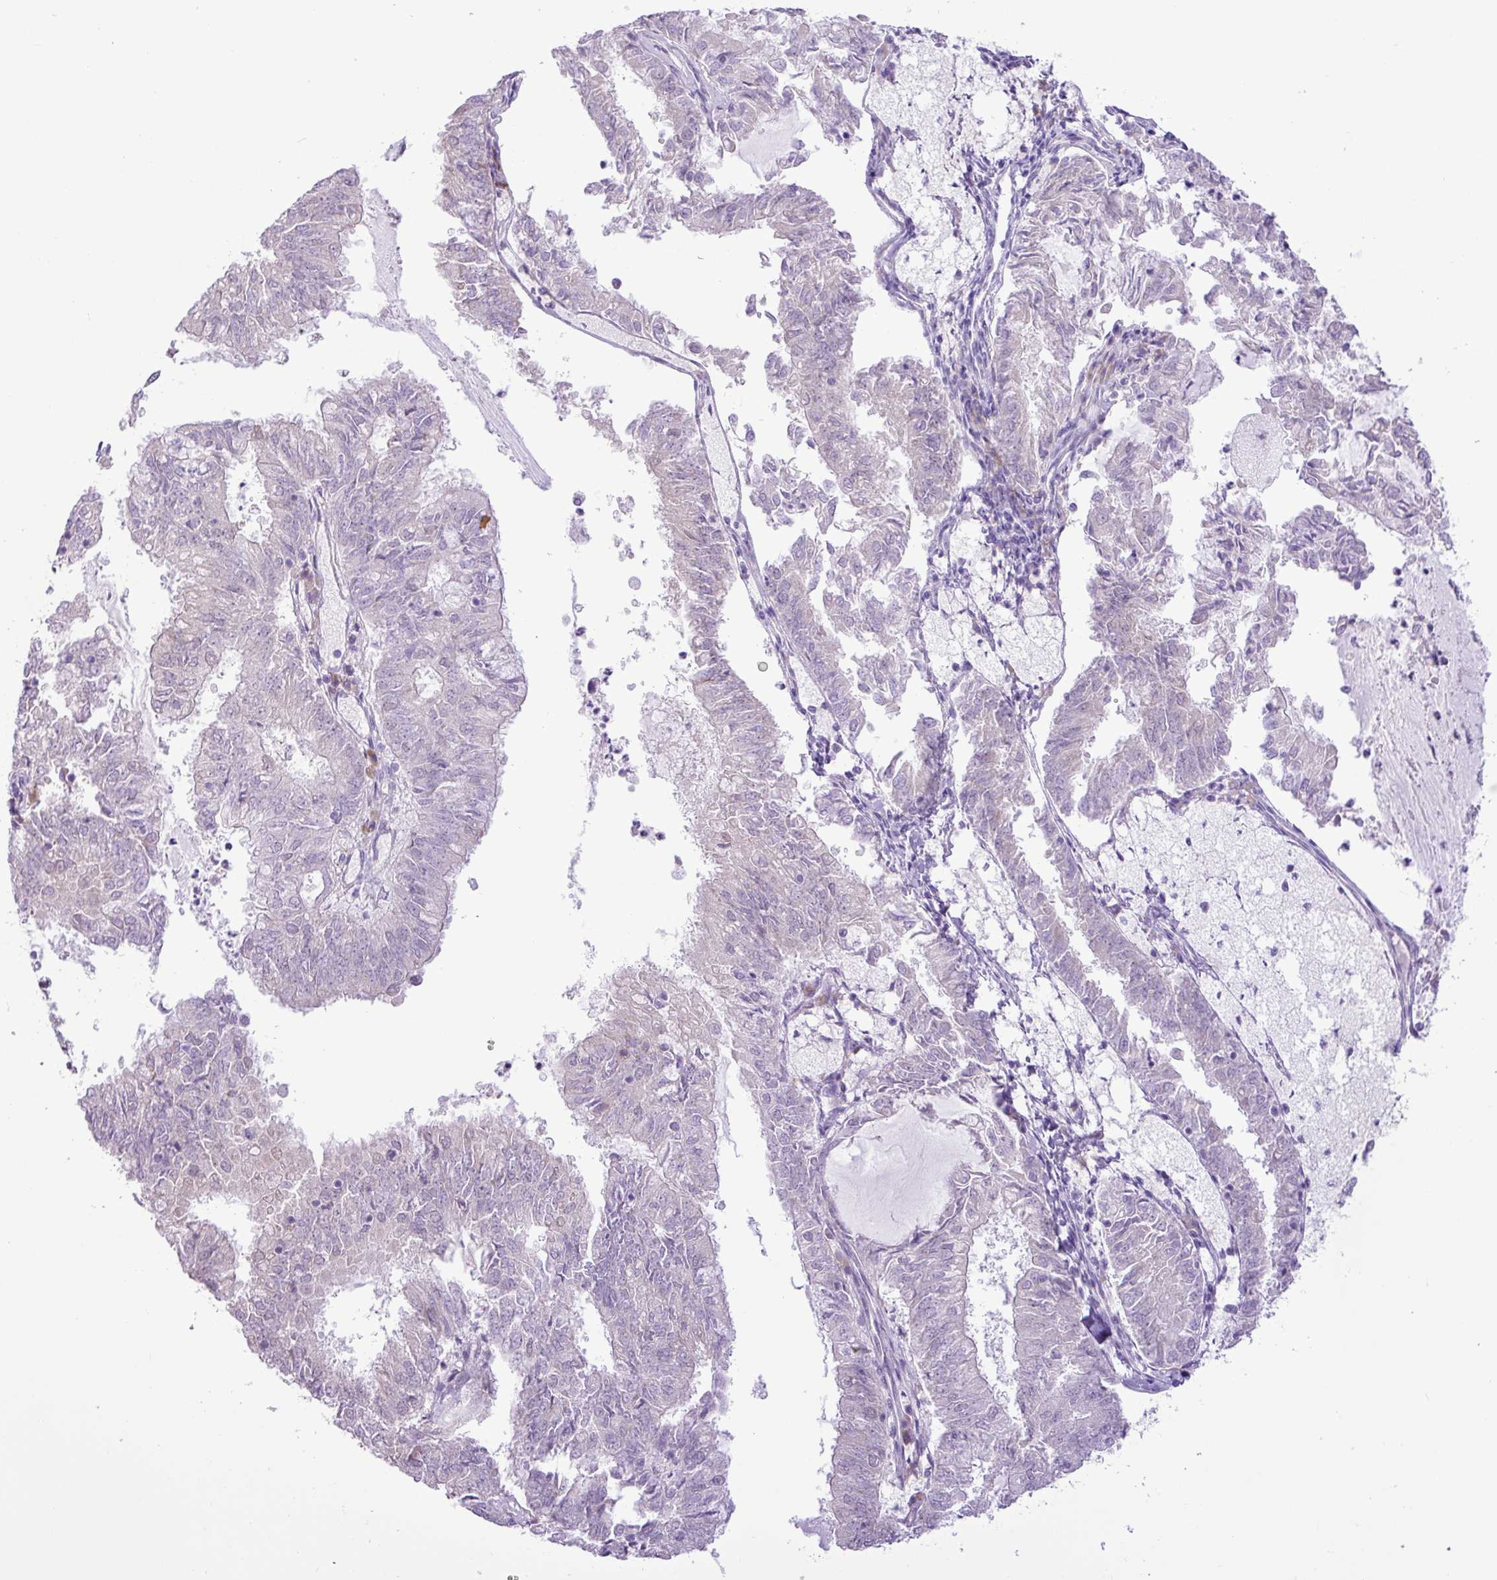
{"staining": {"intensity": "negative", "quantity": "none", "location": "none"}, "tissue": "endometrial cancer", "cell_type": "Tumor cells", "image_type": "cancer", "snomed": [{"axis": "morphology", "description": "Adenocarcinoma, NOS"}, {"axis": "topography", "description": "Endometrium"}], "caption": "Immunohistochemistry (IHC) photomicrograph of neoplastic tissue: human endometrial cancer (adenocarcinoma) stained with DAB (3,3'-diaminobenzidine) exhibits no significant protein staining in tumor cells.", "gene": "ELOA2", "patient": {"sex": "female", "age": 57}}